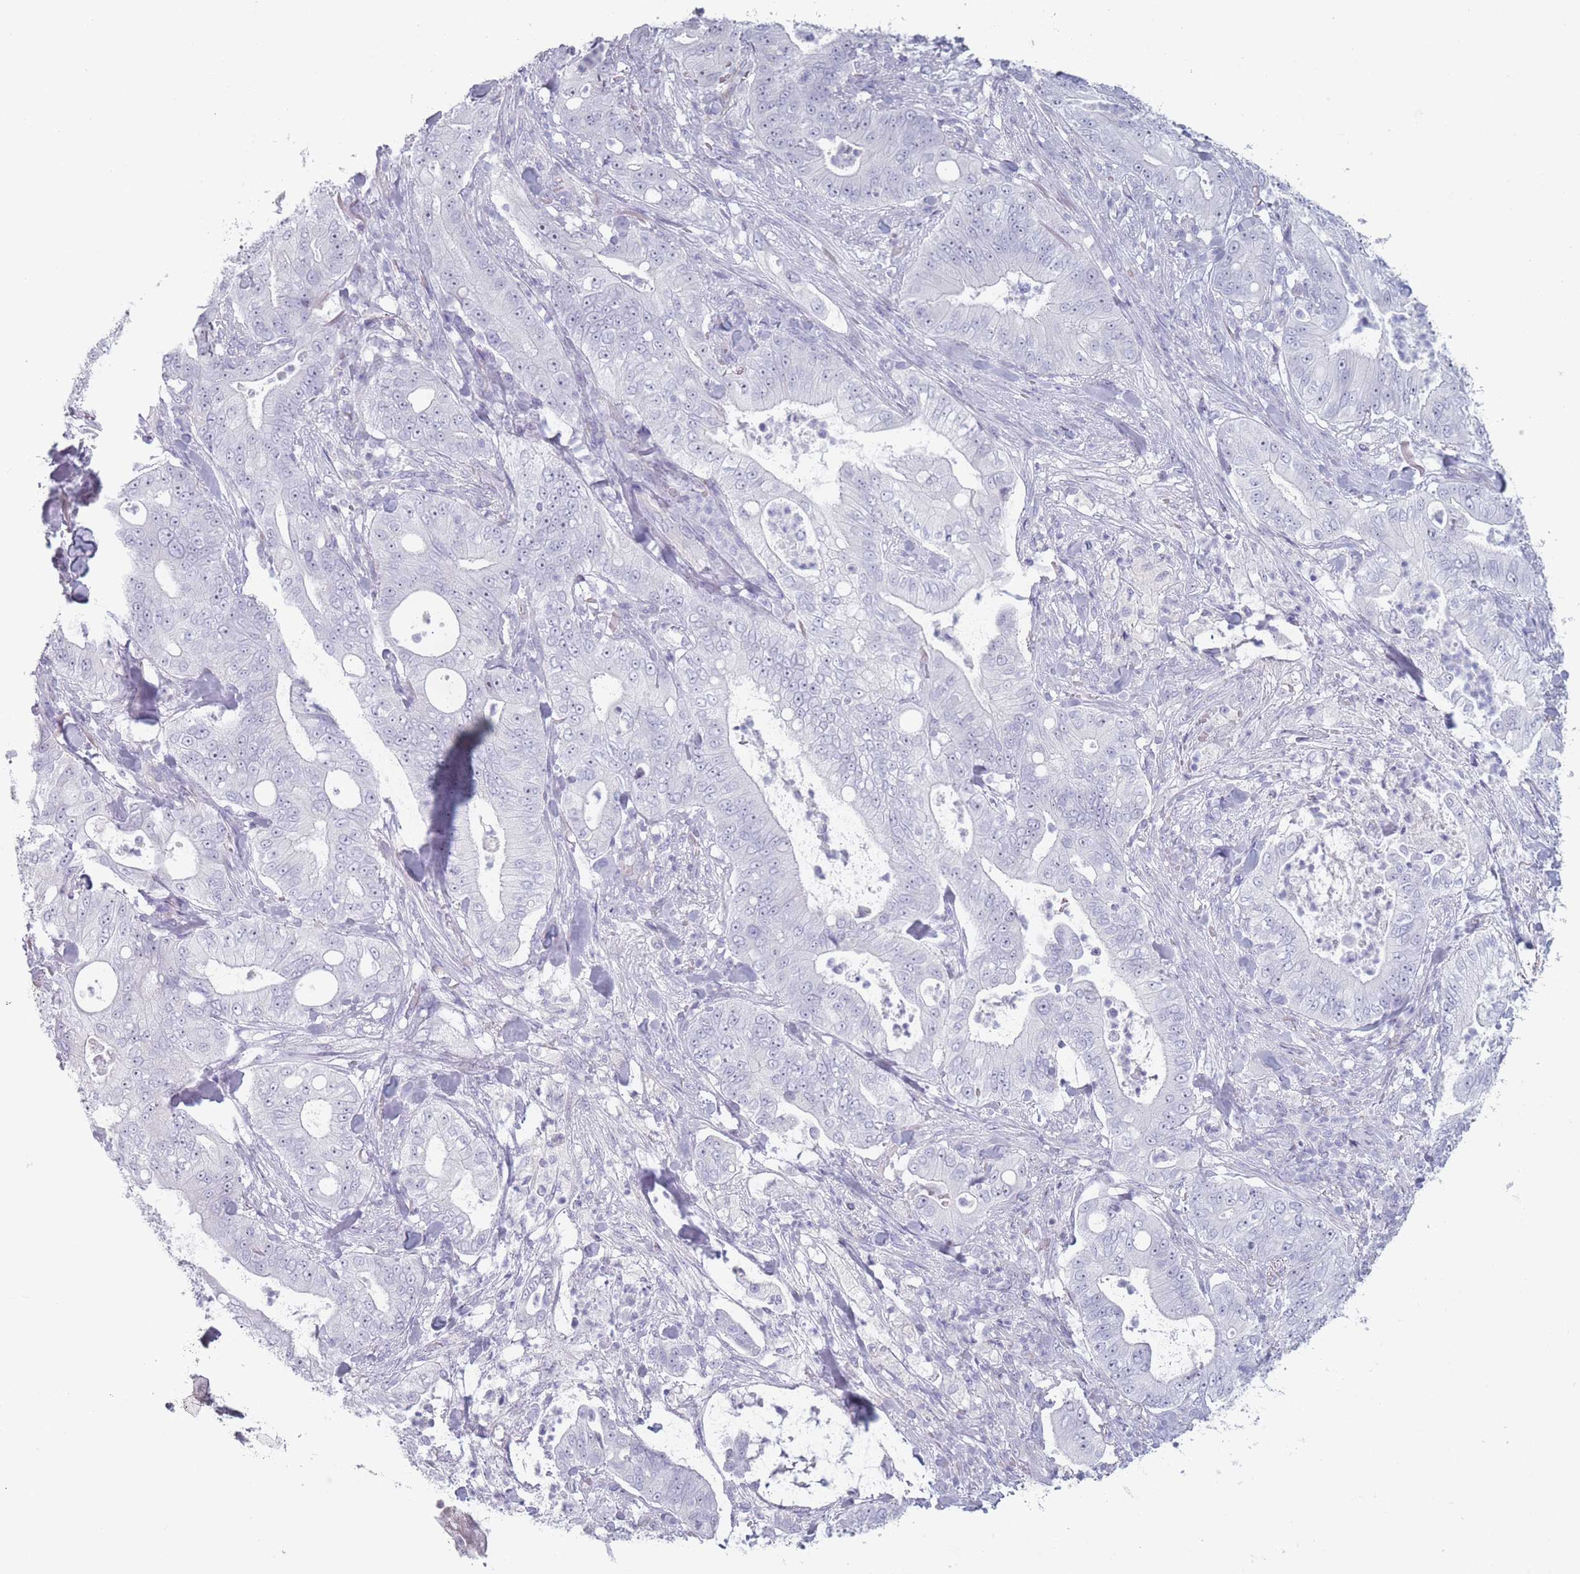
{"staining": {"intensity": "negative", "quantity": "none", "location": "none"}, "tissue": "pancreatic cancer", "cell_type": "Tumor cells", "image_type": "cancer", "snomed": [{"axis": "morphology", "description": "Adenocarcinoma, NOS"}, {"axis": "topography", "description": "Pancreas"}], "caption": "Tumor cells show no significant staining in pancreatic cancer.", "gene": "ROS1", "patient": {"sex": "male", "age": 71}}